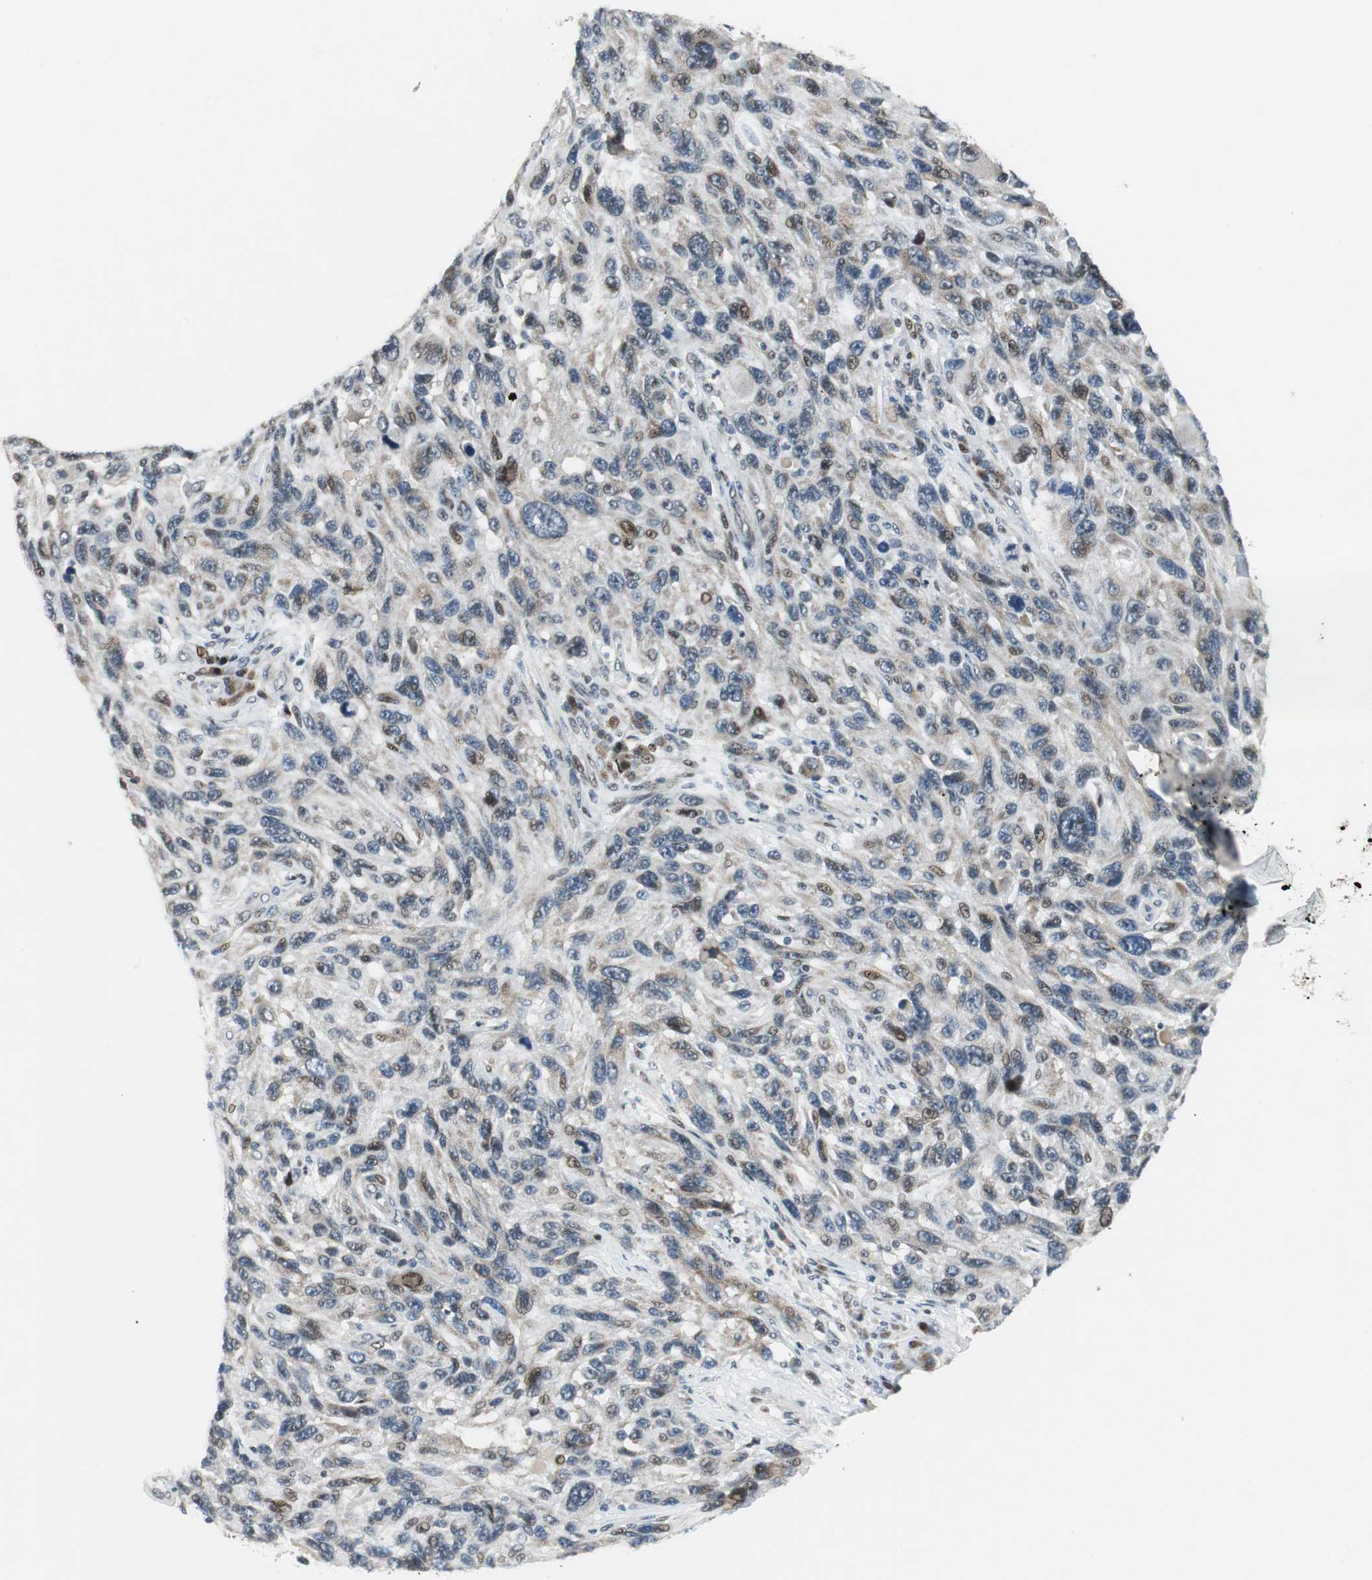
{"staining": {"intensity": "moderate", "quantity": "<25%", "location": "cytoplasmic/membranous,nuclear"}, "tissue": "melanoma", "cell_type": "Tumor cells", "image_type": "cancer", "snomed": [{"axis": "morphology", "description": "Malignant melanoma, NOS"}, {"axis": "topography", "description": "Skin"}], "caption": "Immunohistochemical staining of human melanoma displays low levels of moderate cytoplasmic/membranous and nuclear protein positivity in approximately <25% of tumor cells. (brown staining indicates protein expression, while blue staining denotes nuclei).", "gene": "AJUBA", "patient": {"sex": "male", "age": 53}}